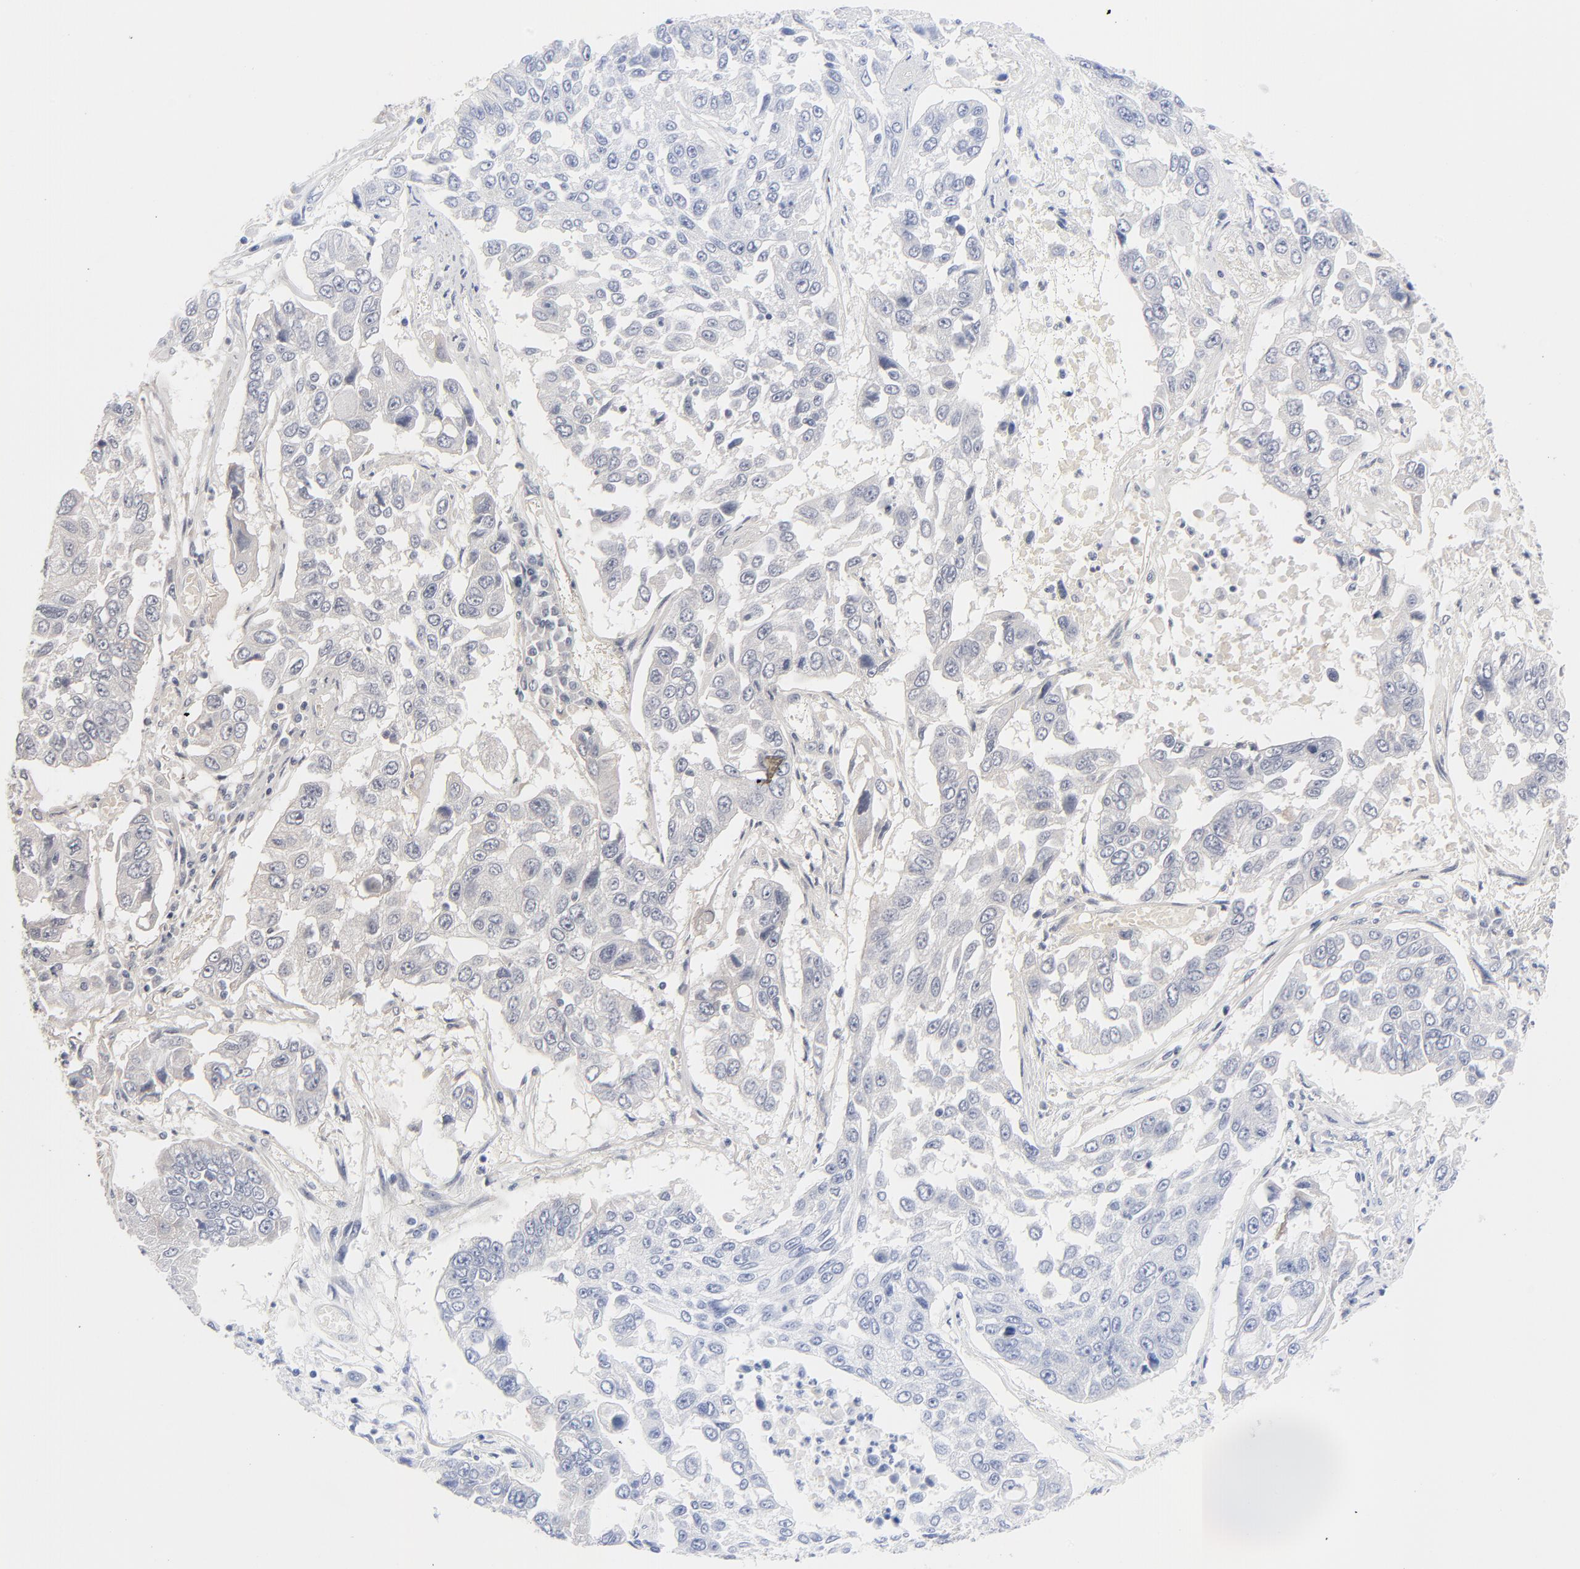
{"staining": {"intensity": "negative", "quantity": "none", "location": "none"}, "tissue": "lung cancer", "cell_type": "Tumor cells", "image_type": "cancer", "snomed": [{"axis": "morphology", "description": "Squamous cell carcinoma, NOS"}, {"axis": "topography", "description": "Lung"}], "caption": "Immunohistochemical staining of human lung squamous cell carcinoma exhibits no significant positivity in tumor cells.", "gene": "STAT2", "patient": {"sex": "male", "age": 71}}